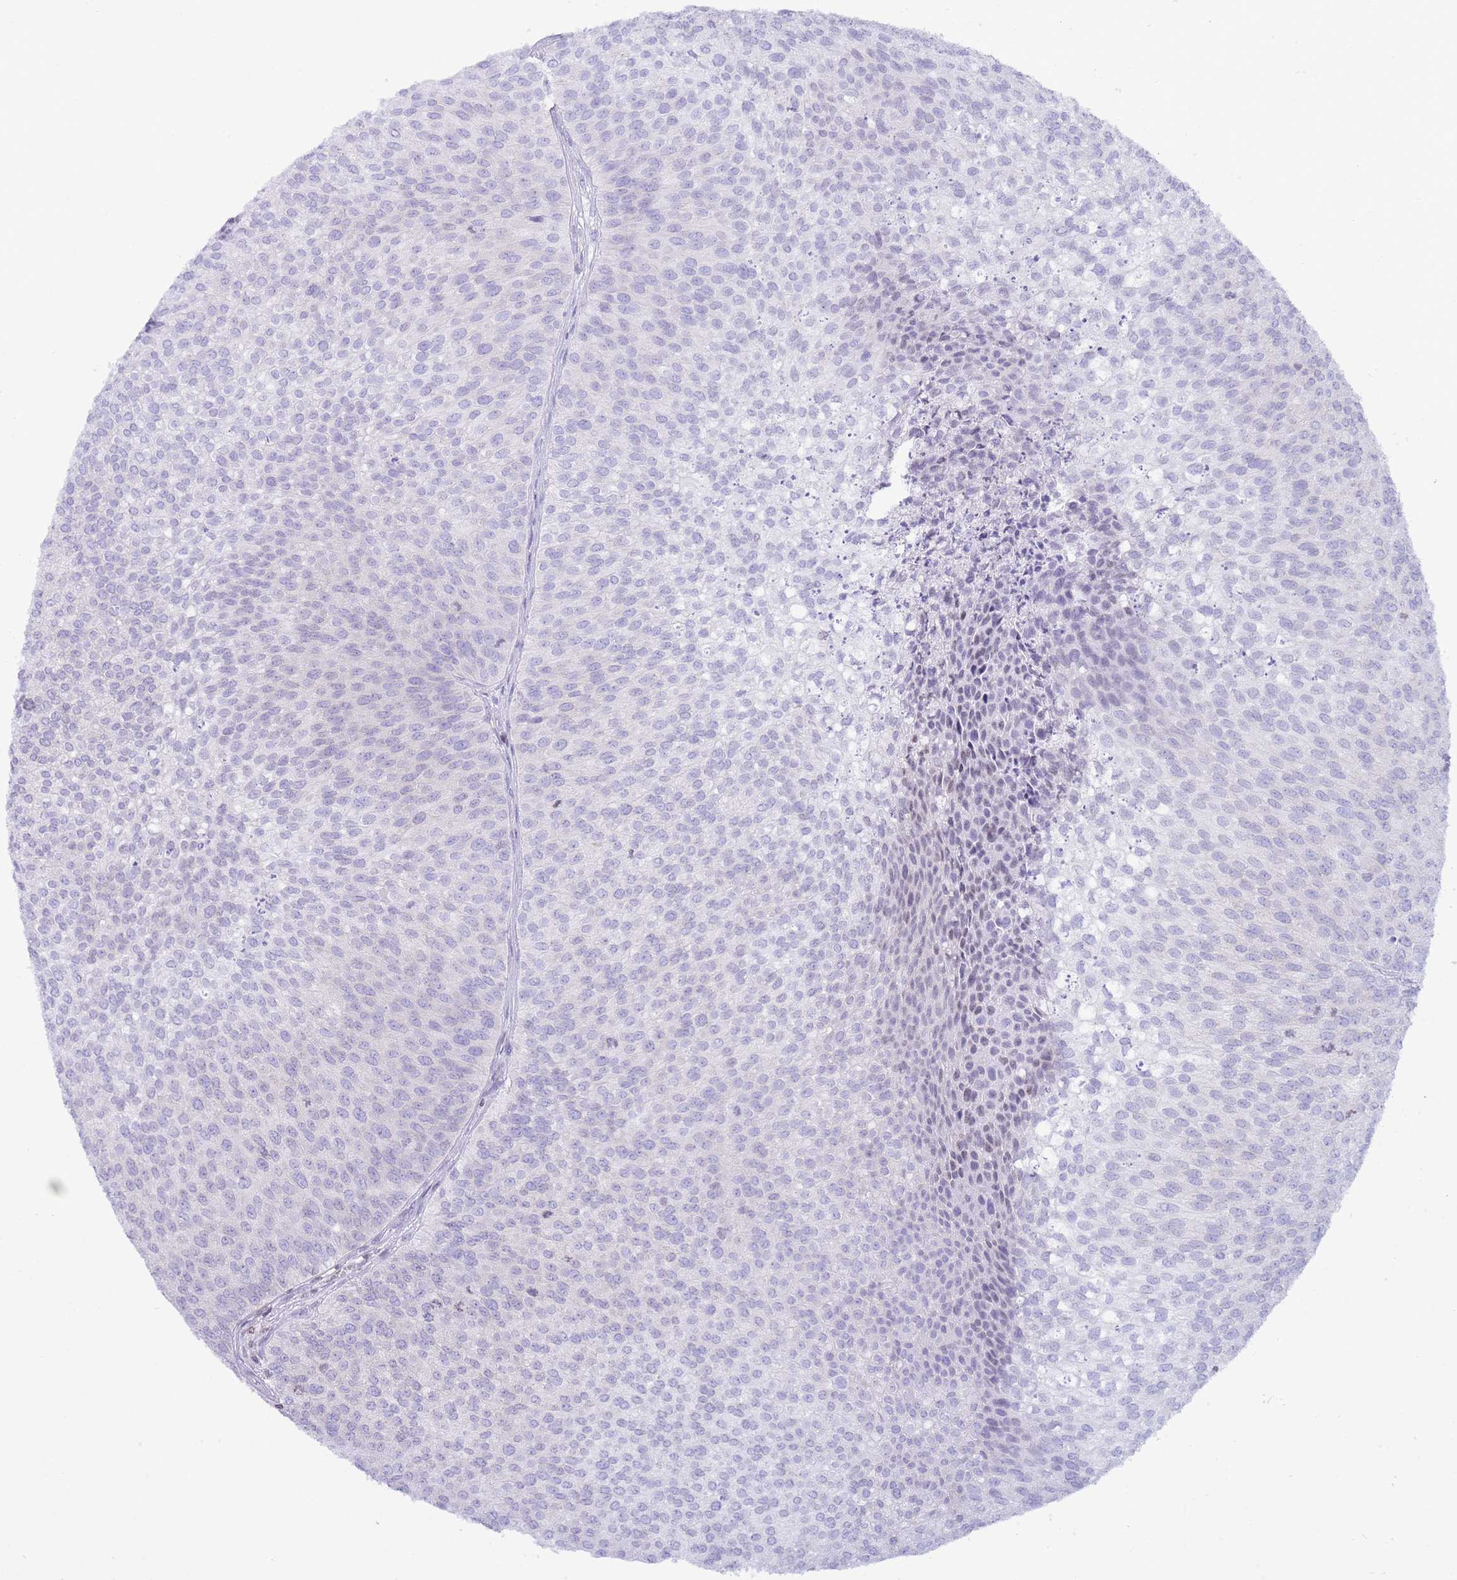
{"staining": {"intensity": "negative", "quantity": "none", "location": "none"}, "tissue": "urothelial cancer", "cell_type": "Tumor cells", "image_type": "cancer", "snomed": [{"axis": "morphology", "description": "Urothelial carcinoma, Low grade"}, {"axis": "topography", "description": "Urinary bladder"}], "caption": "Tumor cells show no significant staining in urothelial carcinoma (low-grade).", "gene": "LBR", "patient": {"sex": "male", "age": 84}}